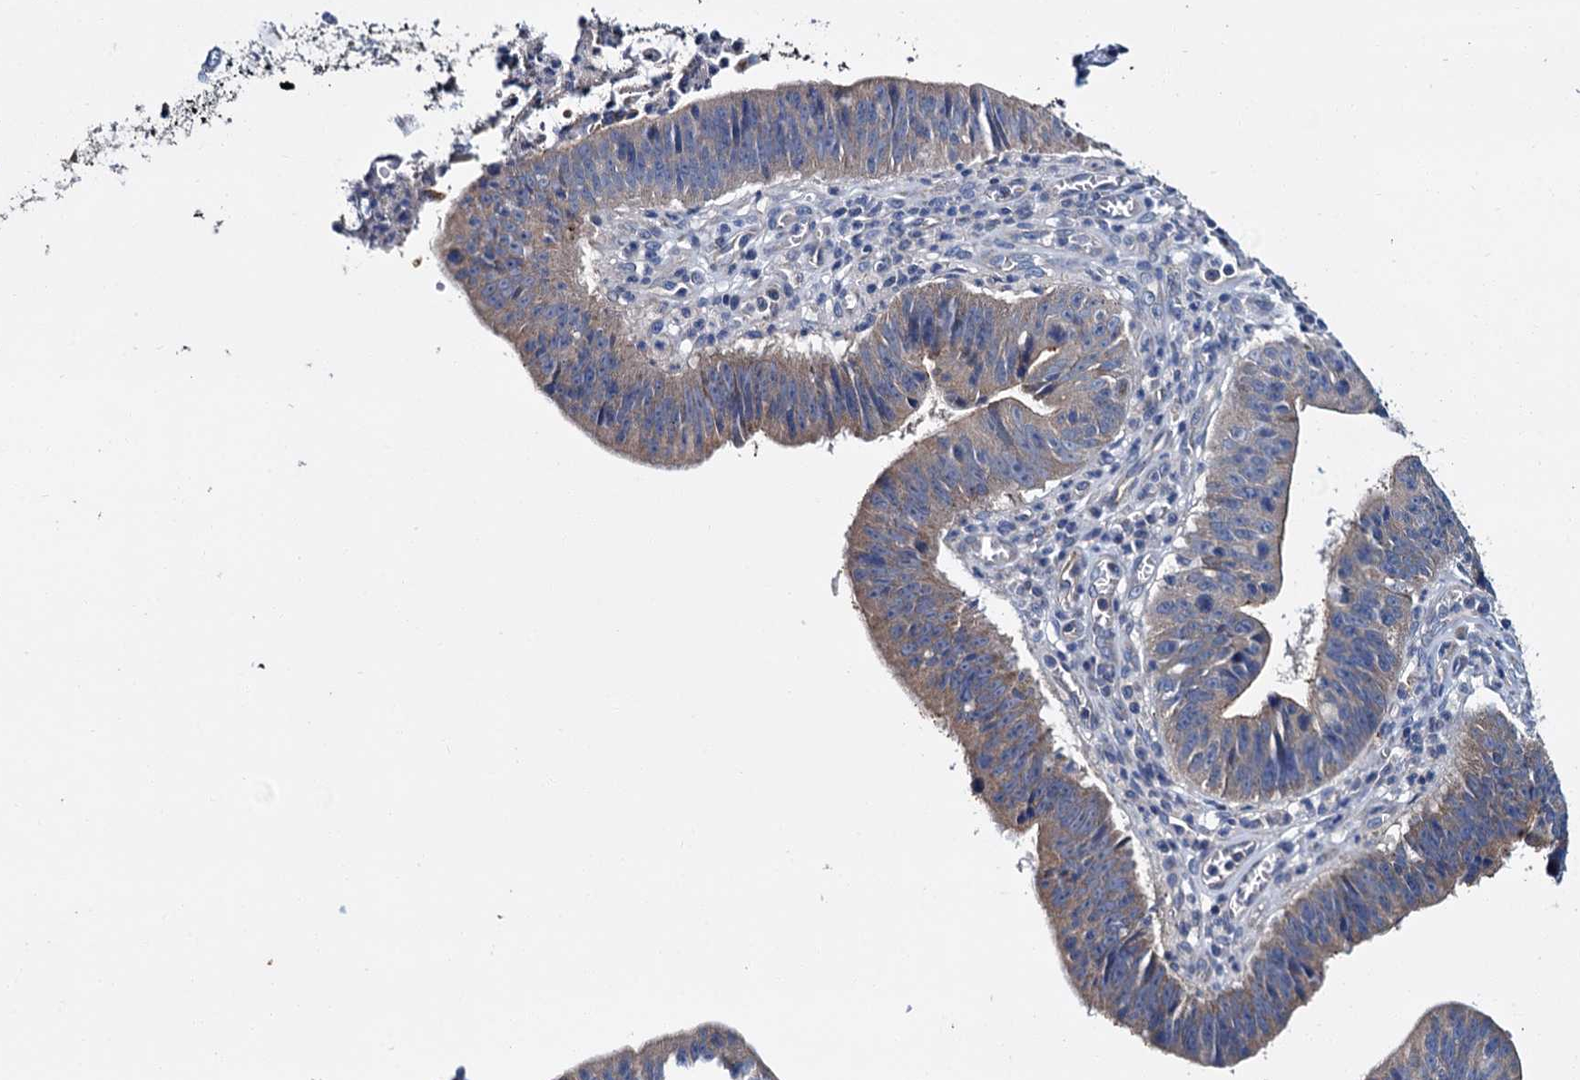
{"staining": {"intensity": "moderate", "quantity": "<25%", "location": "cytoplasmic/membranous"}, "tissue": "stomach cancer", "cell_type": "Tumor cells", "image_type": "cancer", "snomed": [{"axis": "morphology", "description": "Adenocarcinoma, NOS"}, {"axis": "topography", "description": "Stomach"}], "caption": "High-power microscopy captured an immunohistochemistry (IHC) image of stomach cancer (adenocarcinoma), revealing moderate cytoplasmic/membranous staining in approximately <25% of tumor cells.", "gene": "CEP295", "patient": {"sex": "male", "age": 59}}